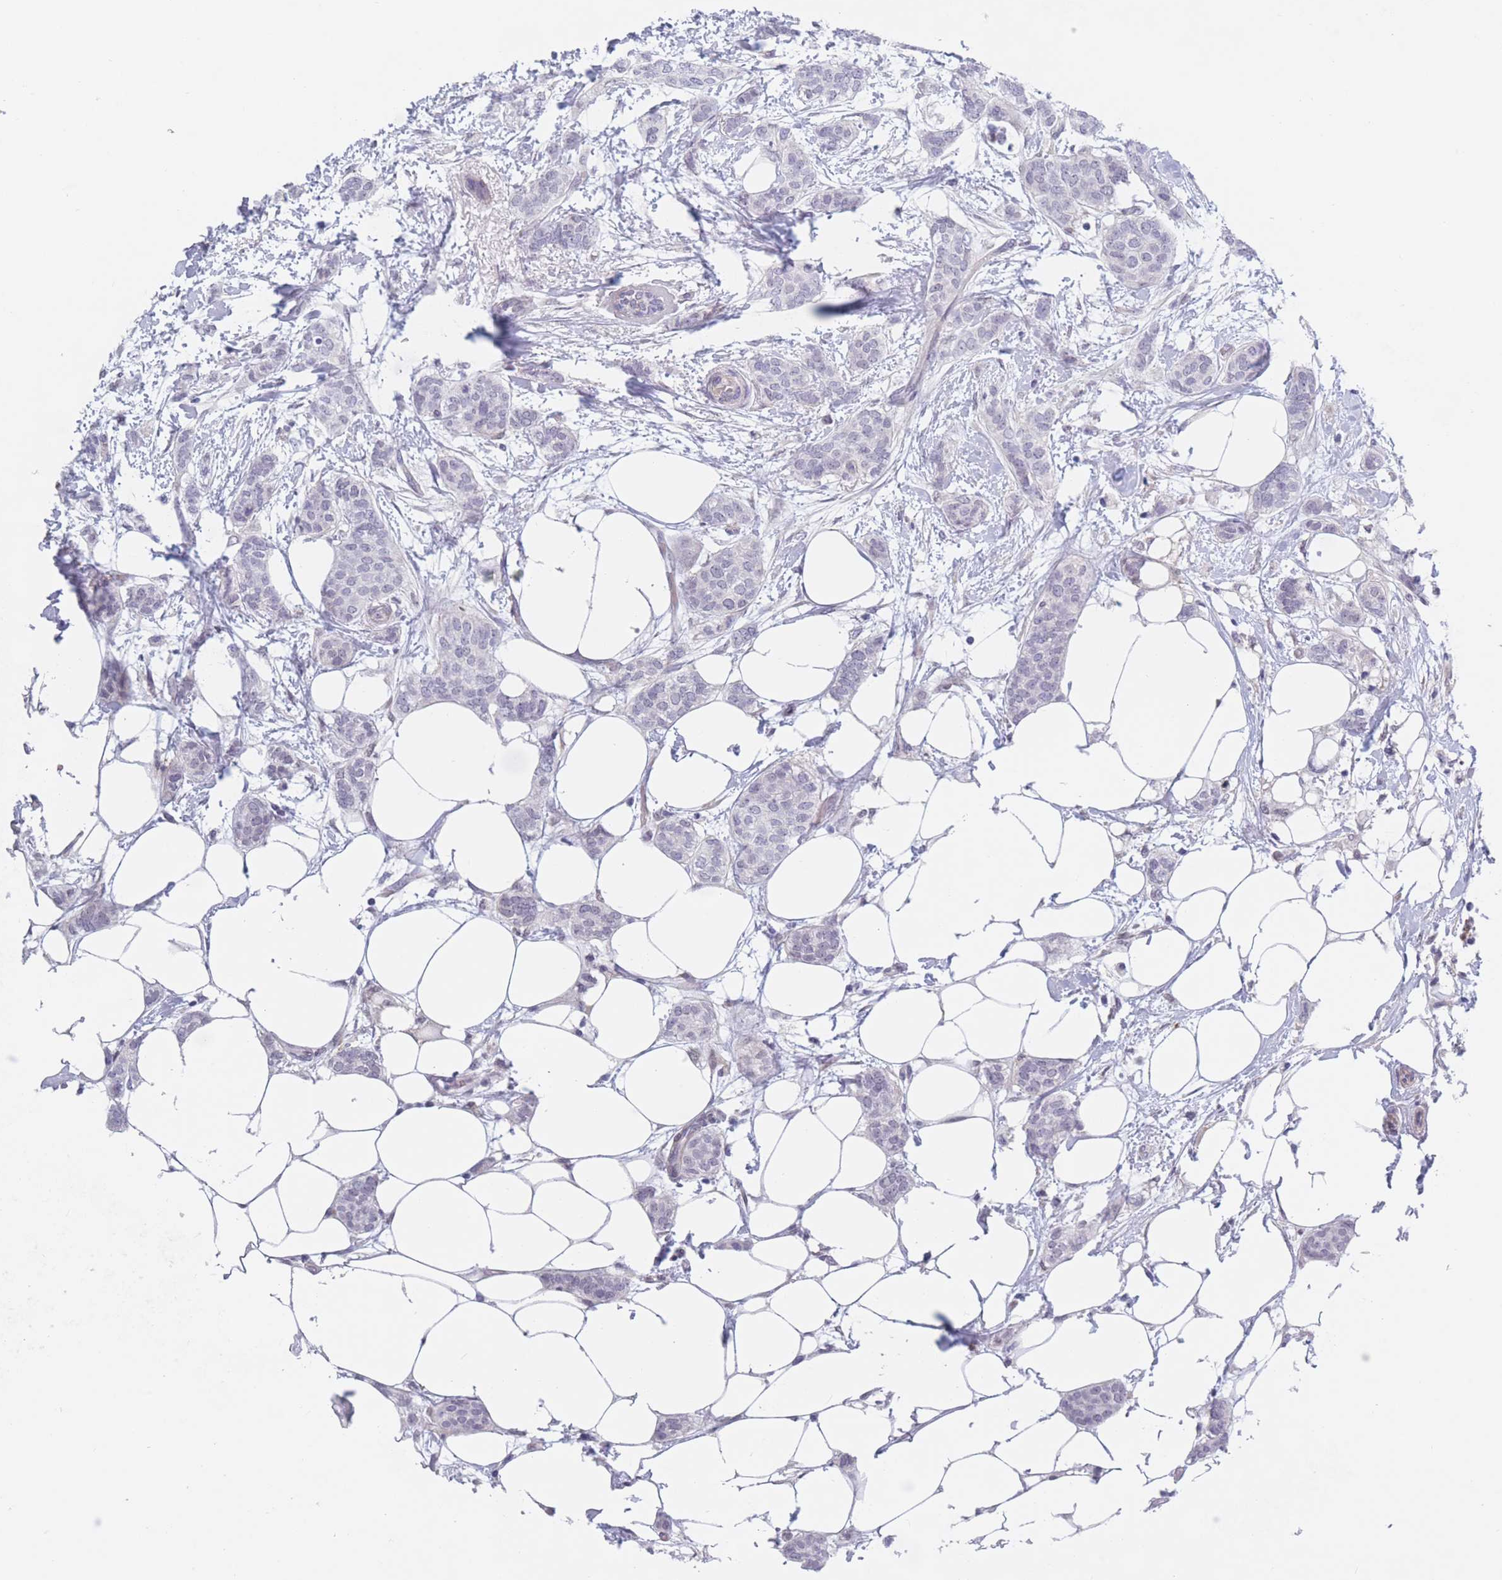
{"staining": {"intensity": "negative", "quantity": "none", "location": "none"}, "tissue": "breast cancer", "cell_type": "Tumor cells", "image_type": "cancer", "snomed": [{"axis": "morphology", "description": "Duct carcinoma"}, {"axis": "topography", "description": "Breast"}], "caption": "The micrograph reveals no significant positivity in tumor cells of breast infiltrating ductal carcinoma.", "gene": "PODXL", "patient": {"sex": "female", "age": 72}}